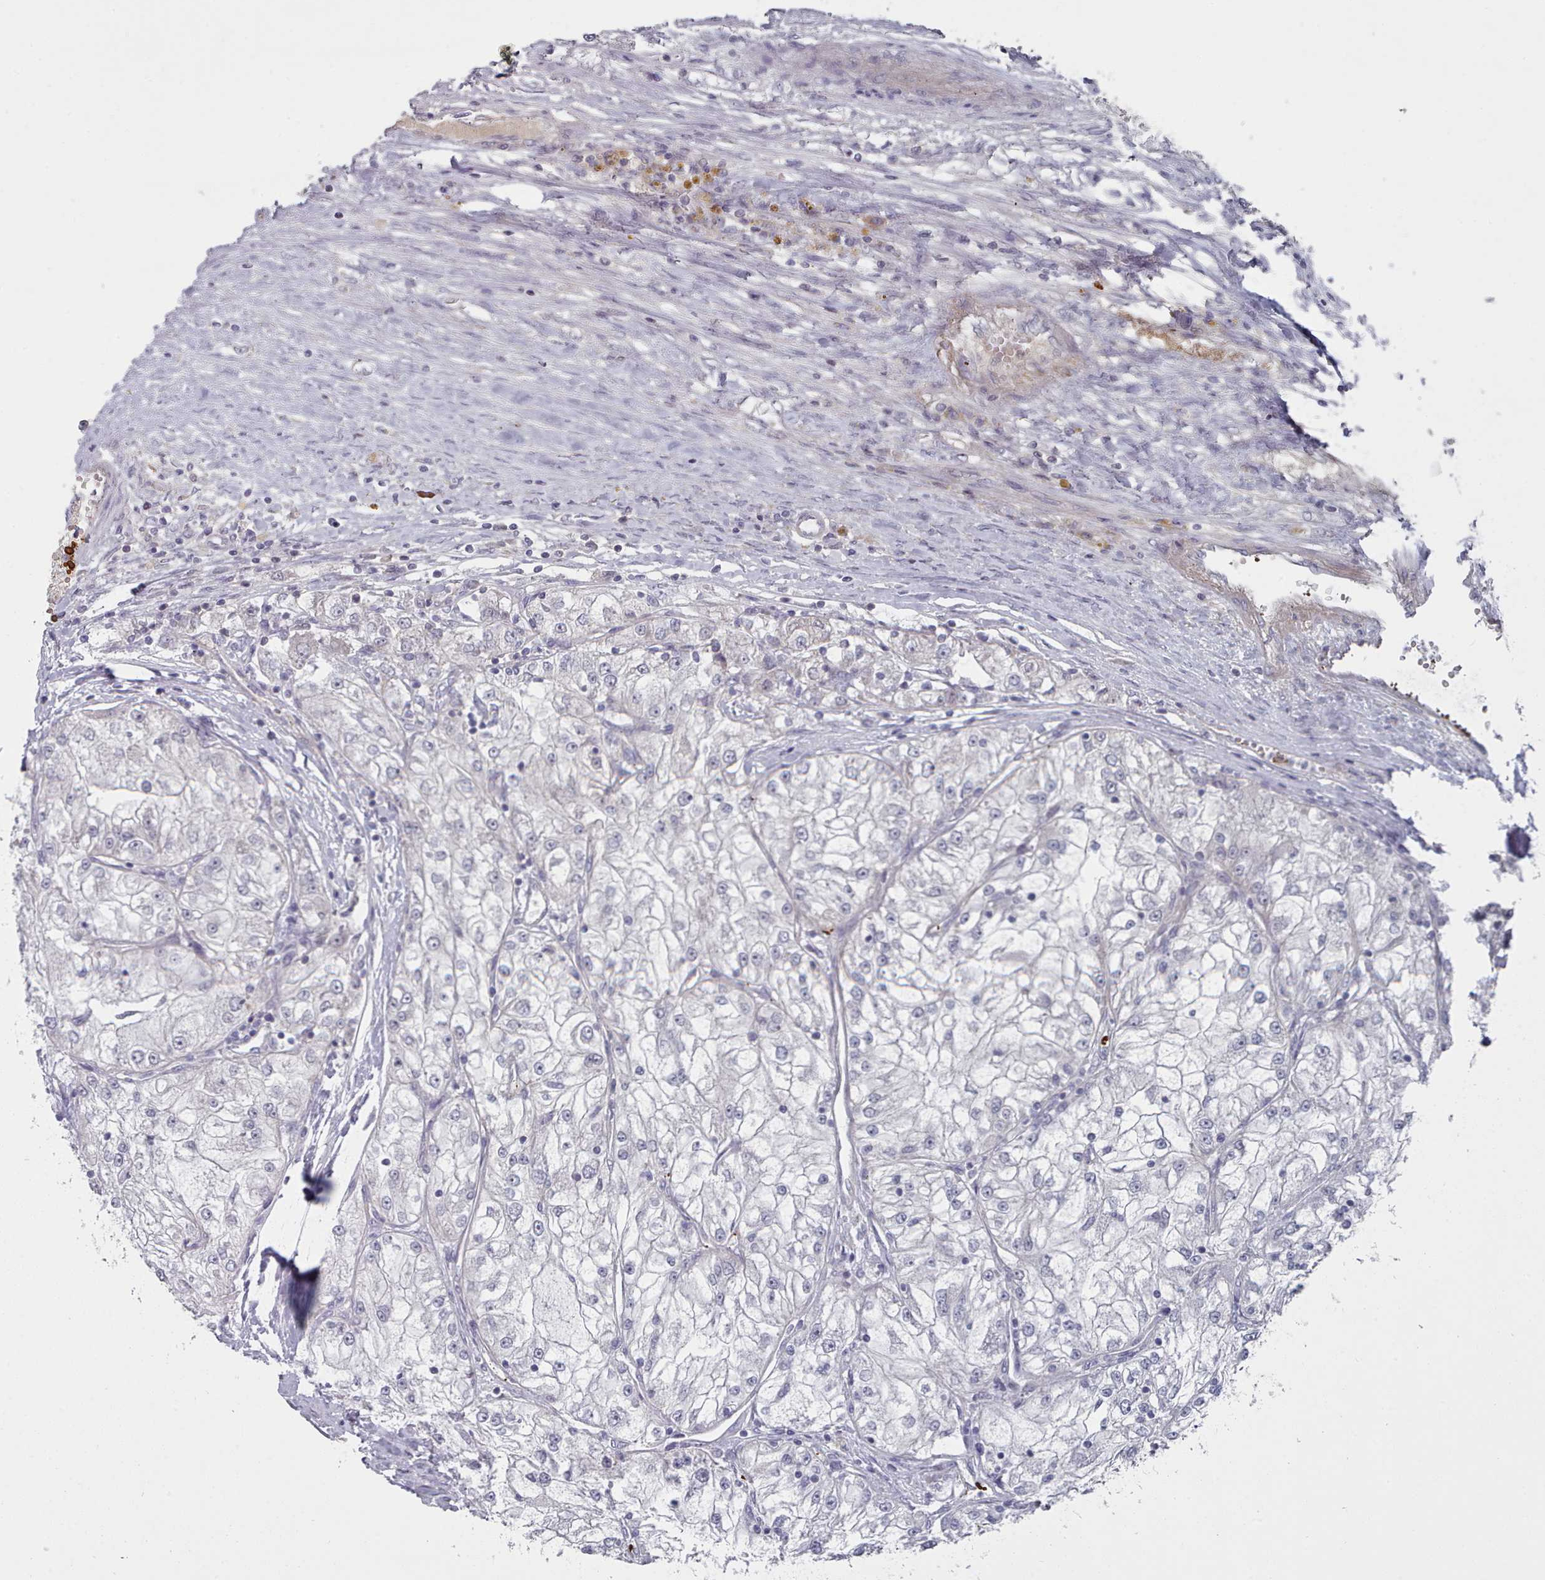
{"staining": {"intensity": "negative", "quantity": "none", "location": "none"}, "tissue": "renal cancer", "cell_type": "Tumor cells", "image_type": "cancer", "snomed": [{"axis": "morphology", "description": "Adenocarcinoma, NOS"}, {"axis": "topography", "description": "Kidney"}], "caption": "DAB immunohistochemical staining of human renal cancer (adenocarcinoma) reveals no significant staining in tumor cells.", "gene": "TRARG1", "patient": {"sex": "female", "age": 72}}